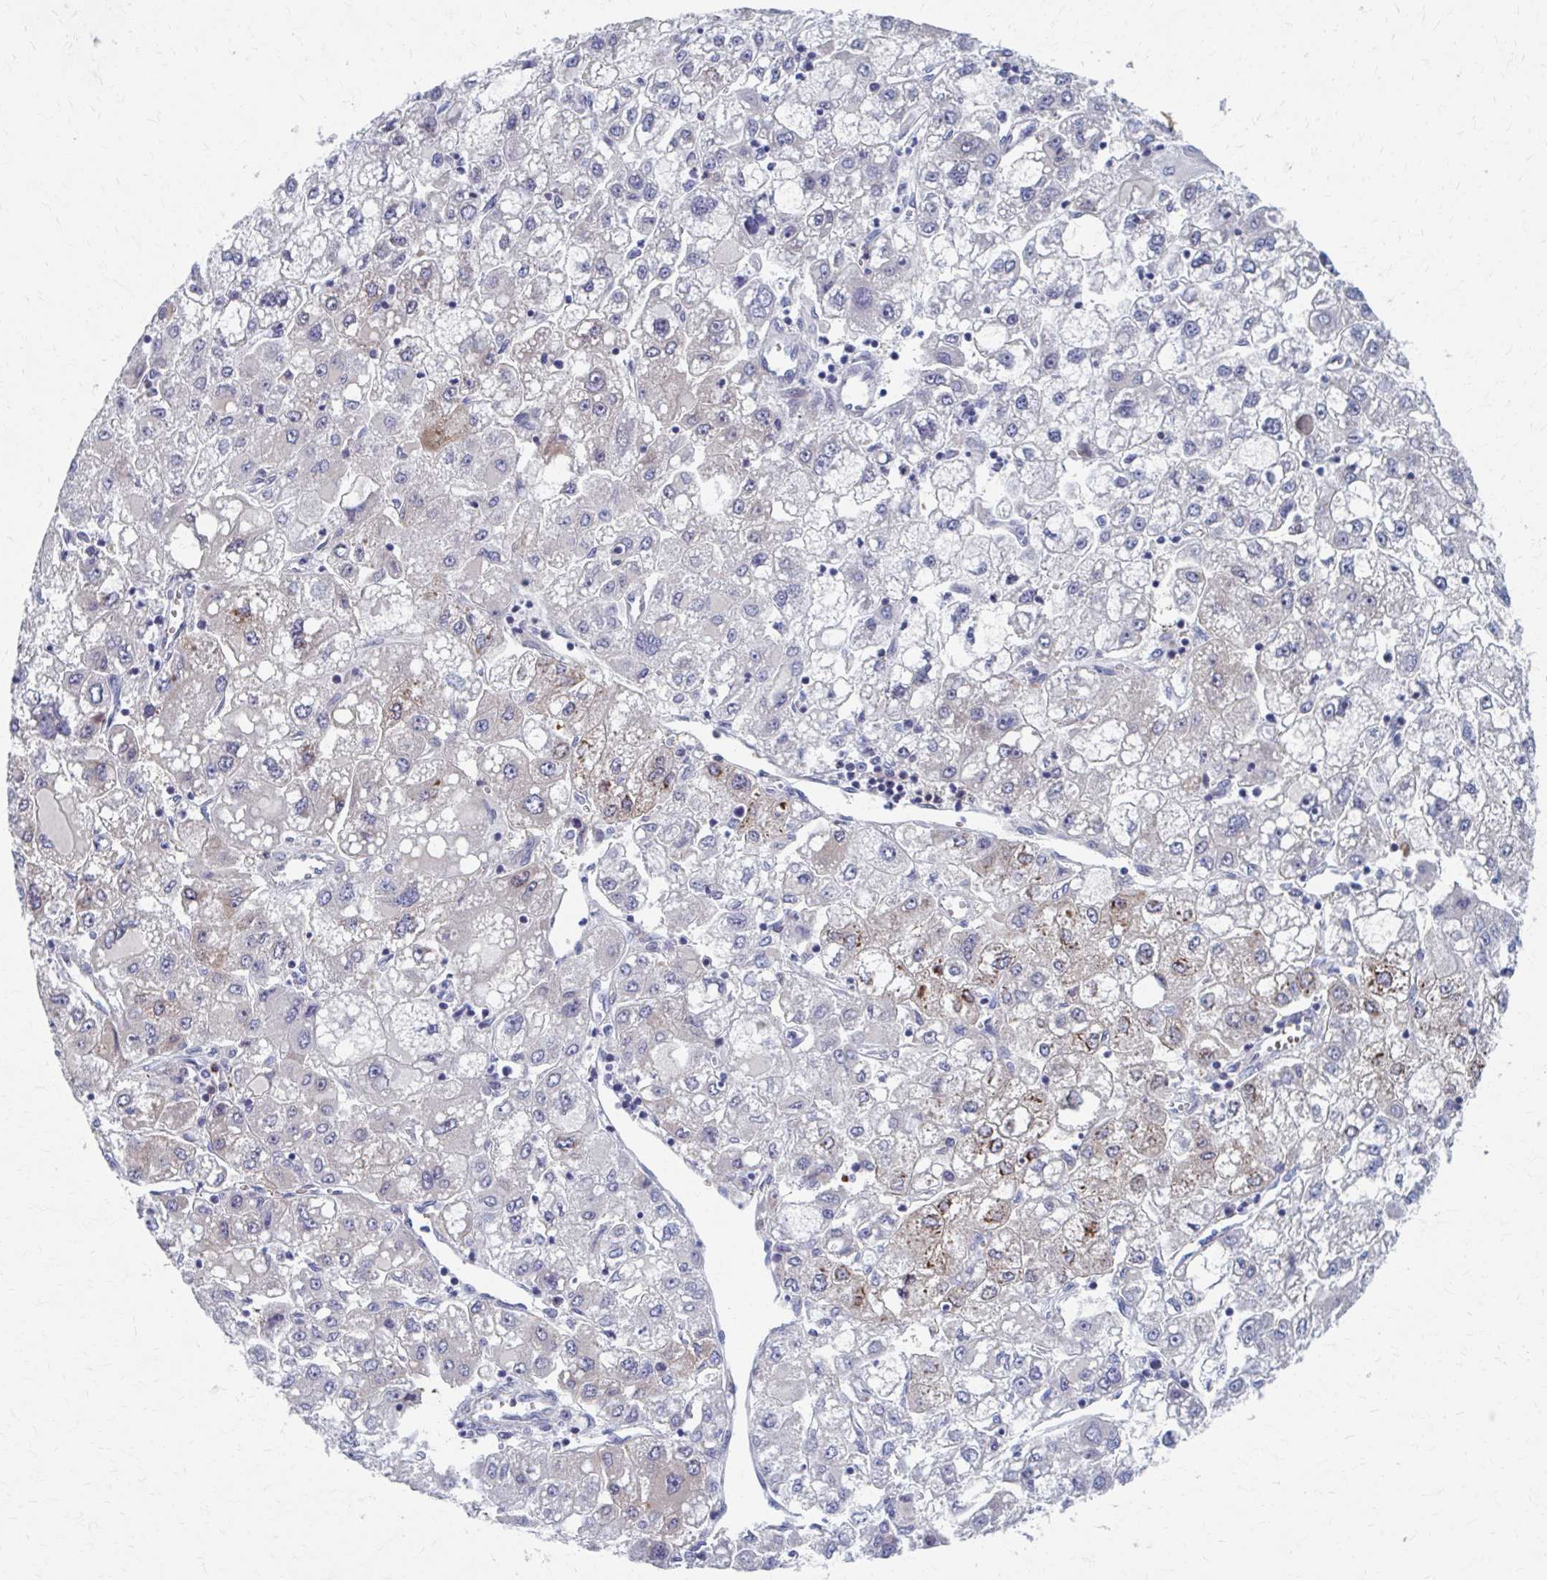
{"staining": {"intensity": "negative", "quantity": "none", "location": "none"}, "tissue": "liver cancer", "cell_type": "Tumor cells", "image_type": "cancer", "snomed": [{"axis": "morphology", "description": "Carcinoma, Hepatocellular, NOS"}, {"axis": "topography", "description": "Liver"}], "caption": "A histopathology image of human liver hepatocellular carcinoma is negative for staining in tumor cells.", "gene": "ABHD16B", "patient": {"sex": "male", "age": 40}}